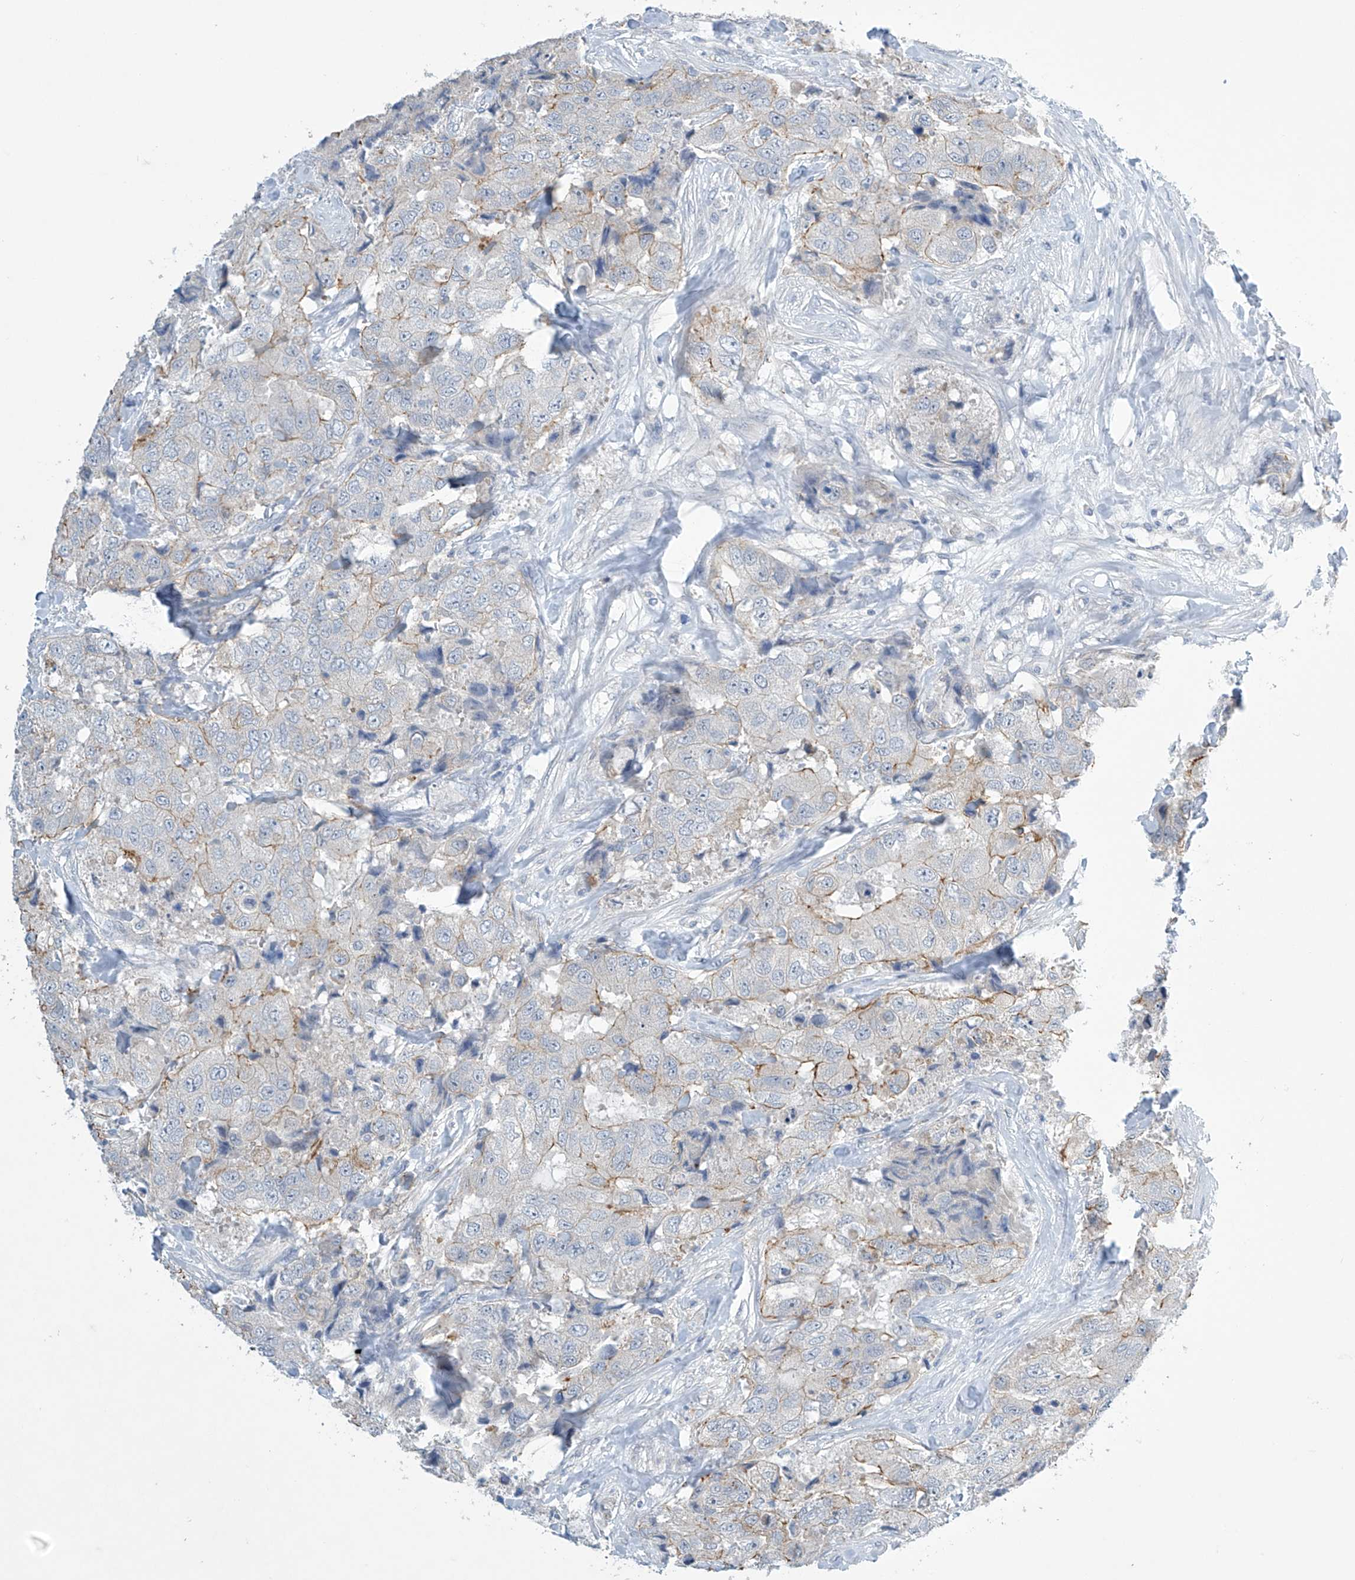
{"staining": {"intensity": "moderate", "quantity": "<25%", "location": "cytoplasmic/membranous"}, "tissue": "breast cancer", "cell_type": "Tumor cells", "image_type": "cancer", "snomed": [{"axis": "morphology", "description": "Duct carcinoma"}, {"axis": "topography", "description": "Breast"}], "caption": "Moderate cytoplasmic/membranous expression for a protein is appreciated in approximately <25% of tumor cells of breast cancer (intraductal carcinoma) using IHC.", "gene": "SLC35A5", "patient": {"sex": "female", "age": 62}}